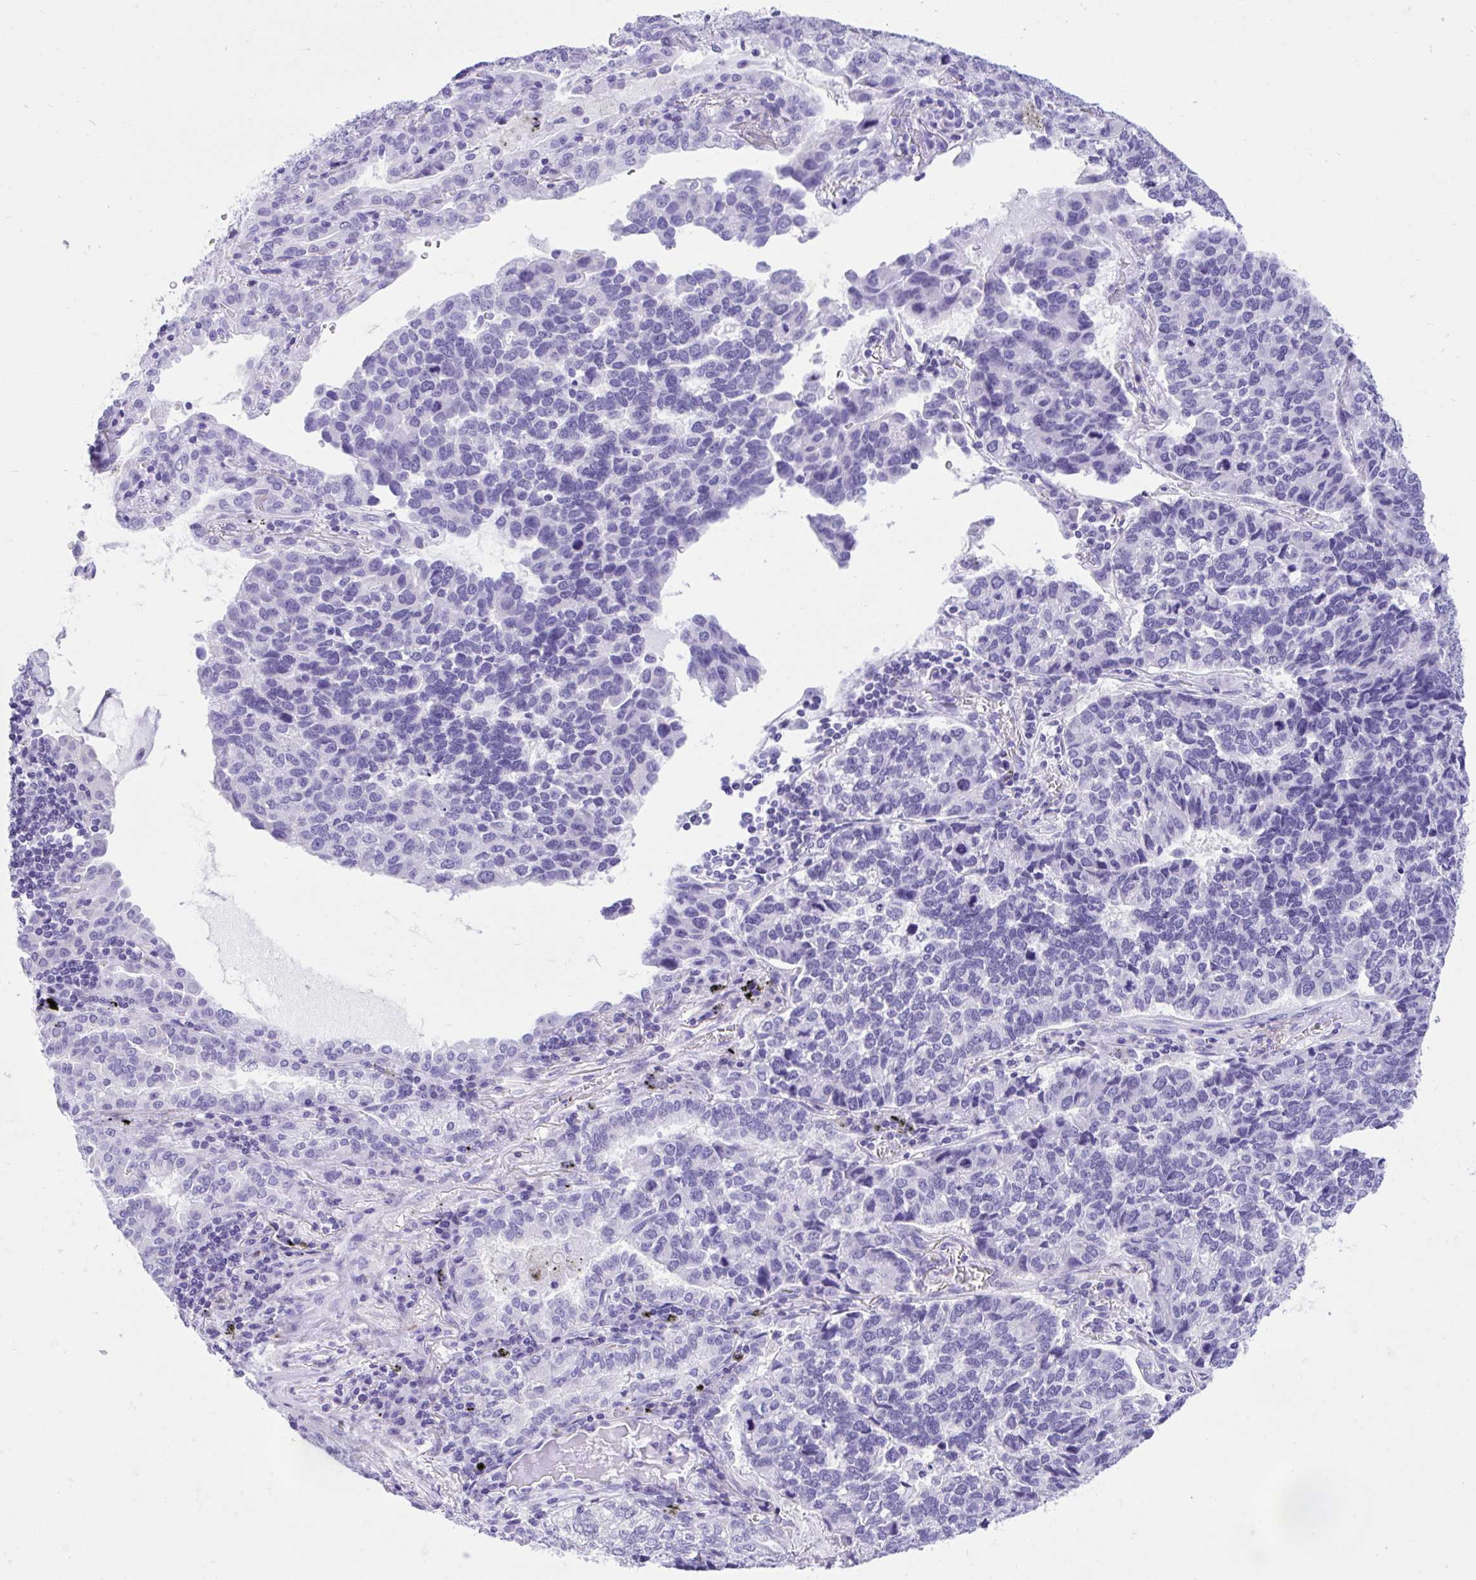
{"staining": {"intensity": "negative", "quantity": "none", "location": "none"}, "tissue": "lung cancer", "cell_type": "Tumor cells", "image_type": "cancer", "snomed": [{"axis": "morphology", "description": "Adenocarcinoma, NOS"}, {"axis": "topography", "description": "Lymph node"}, {"axis": "topography", "description": "Lung"}], "caption": "Tumor cells are negative for brown protein staining in adenocarcinoma (lung). (Immunohistochemistry (ihc), brightfield microscopy, high magnification).", "gene": "KCNN4", "patient": {"sex": "male", "age": 66}}